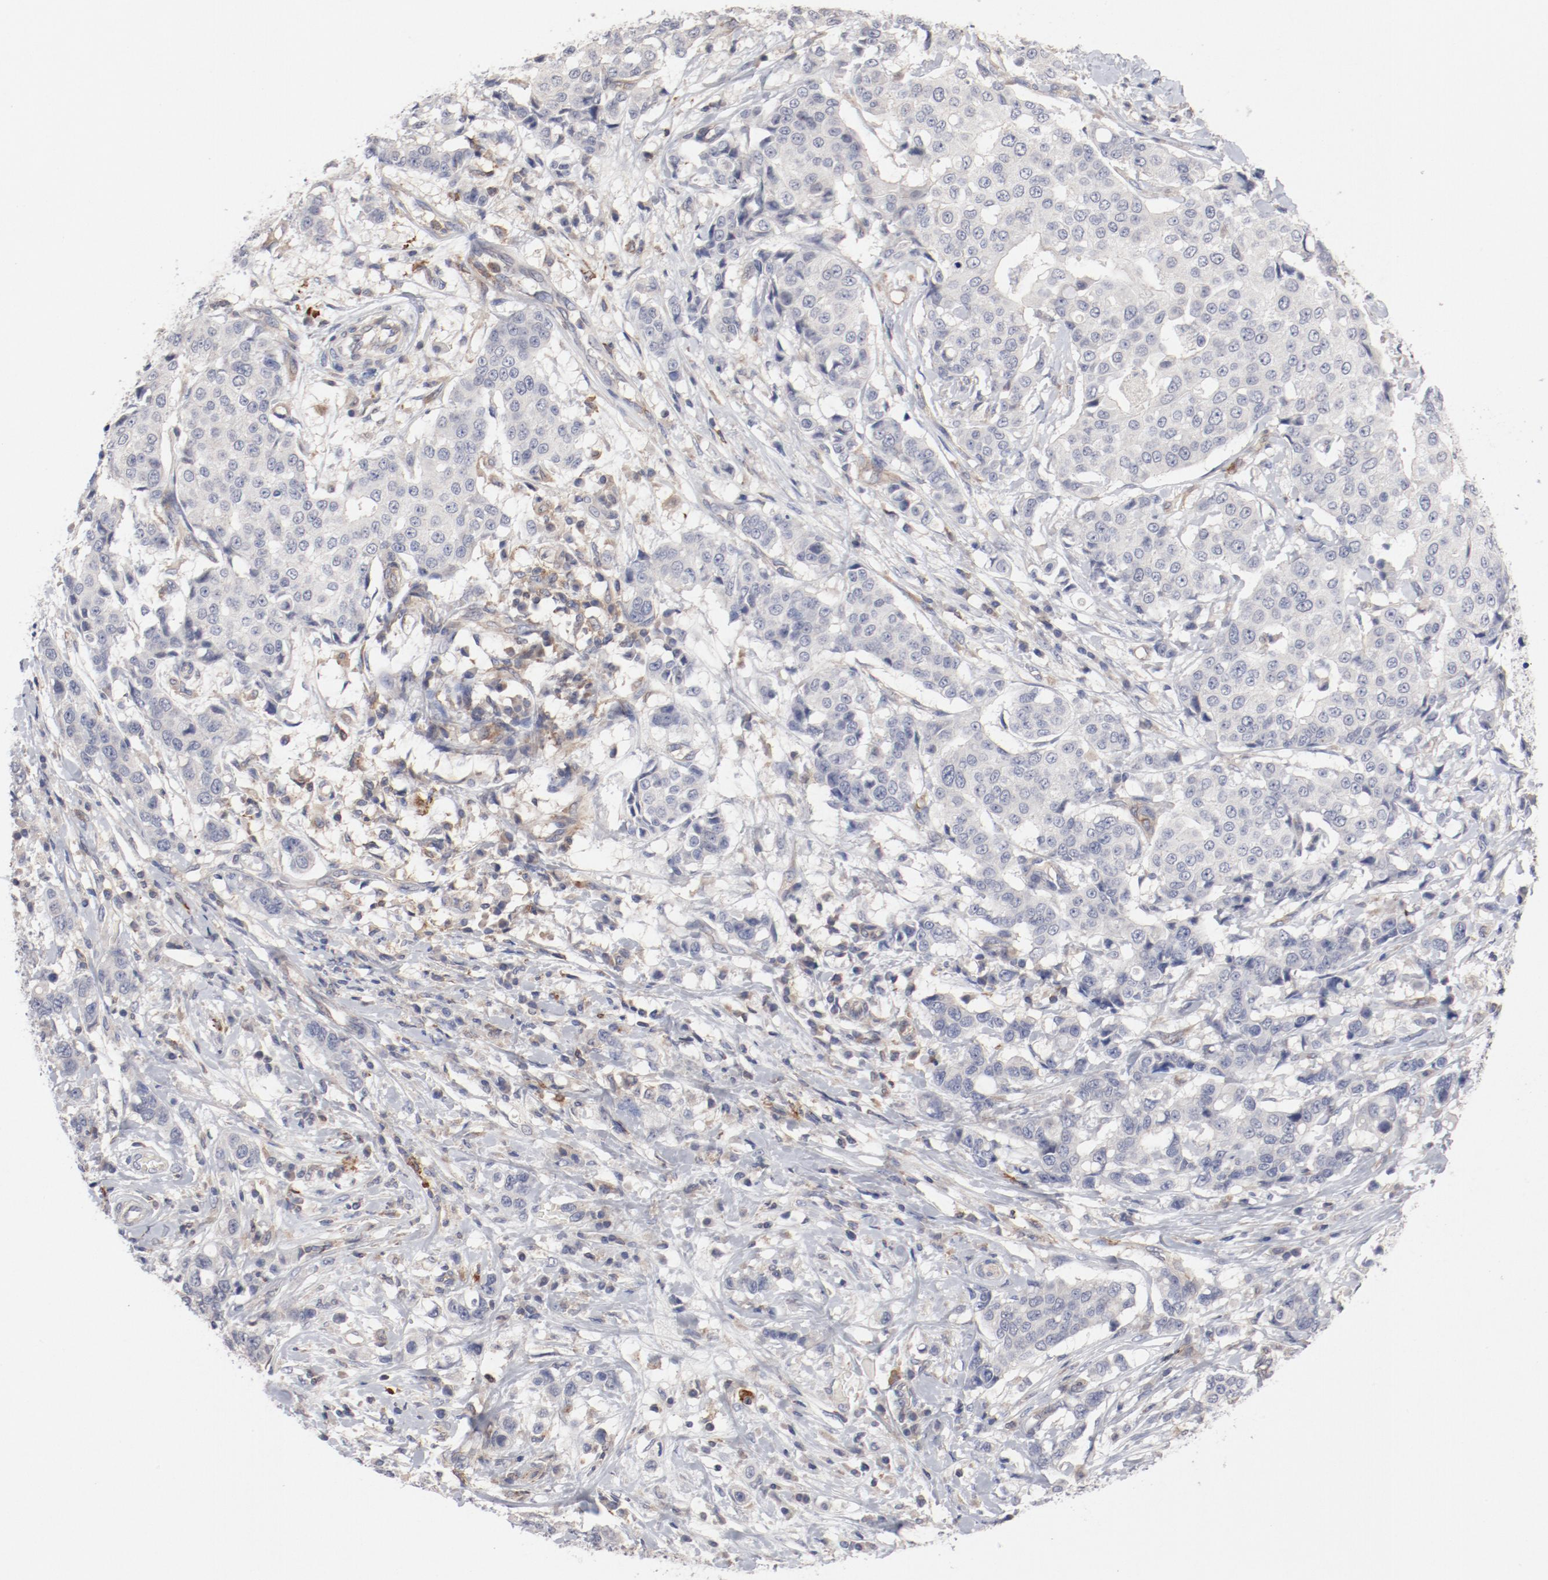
{"staining": {"intensity": "negative", "quantity": "none", "location": "none"}, "tissue": "breast cancer", "cell_type": "Tumor cells", "image_type": "cancer", "snomed": [{"axis": "morphology", "description": "Duct carcinoma"}, {"axis": "topography", "description": "Breast"}], "caption": "The photomicrograph reveals no staining of tumor cells in intraductal carcinoma (breast).", "gene": "CBL", "patient": {"sex": "female", "age": 27}}